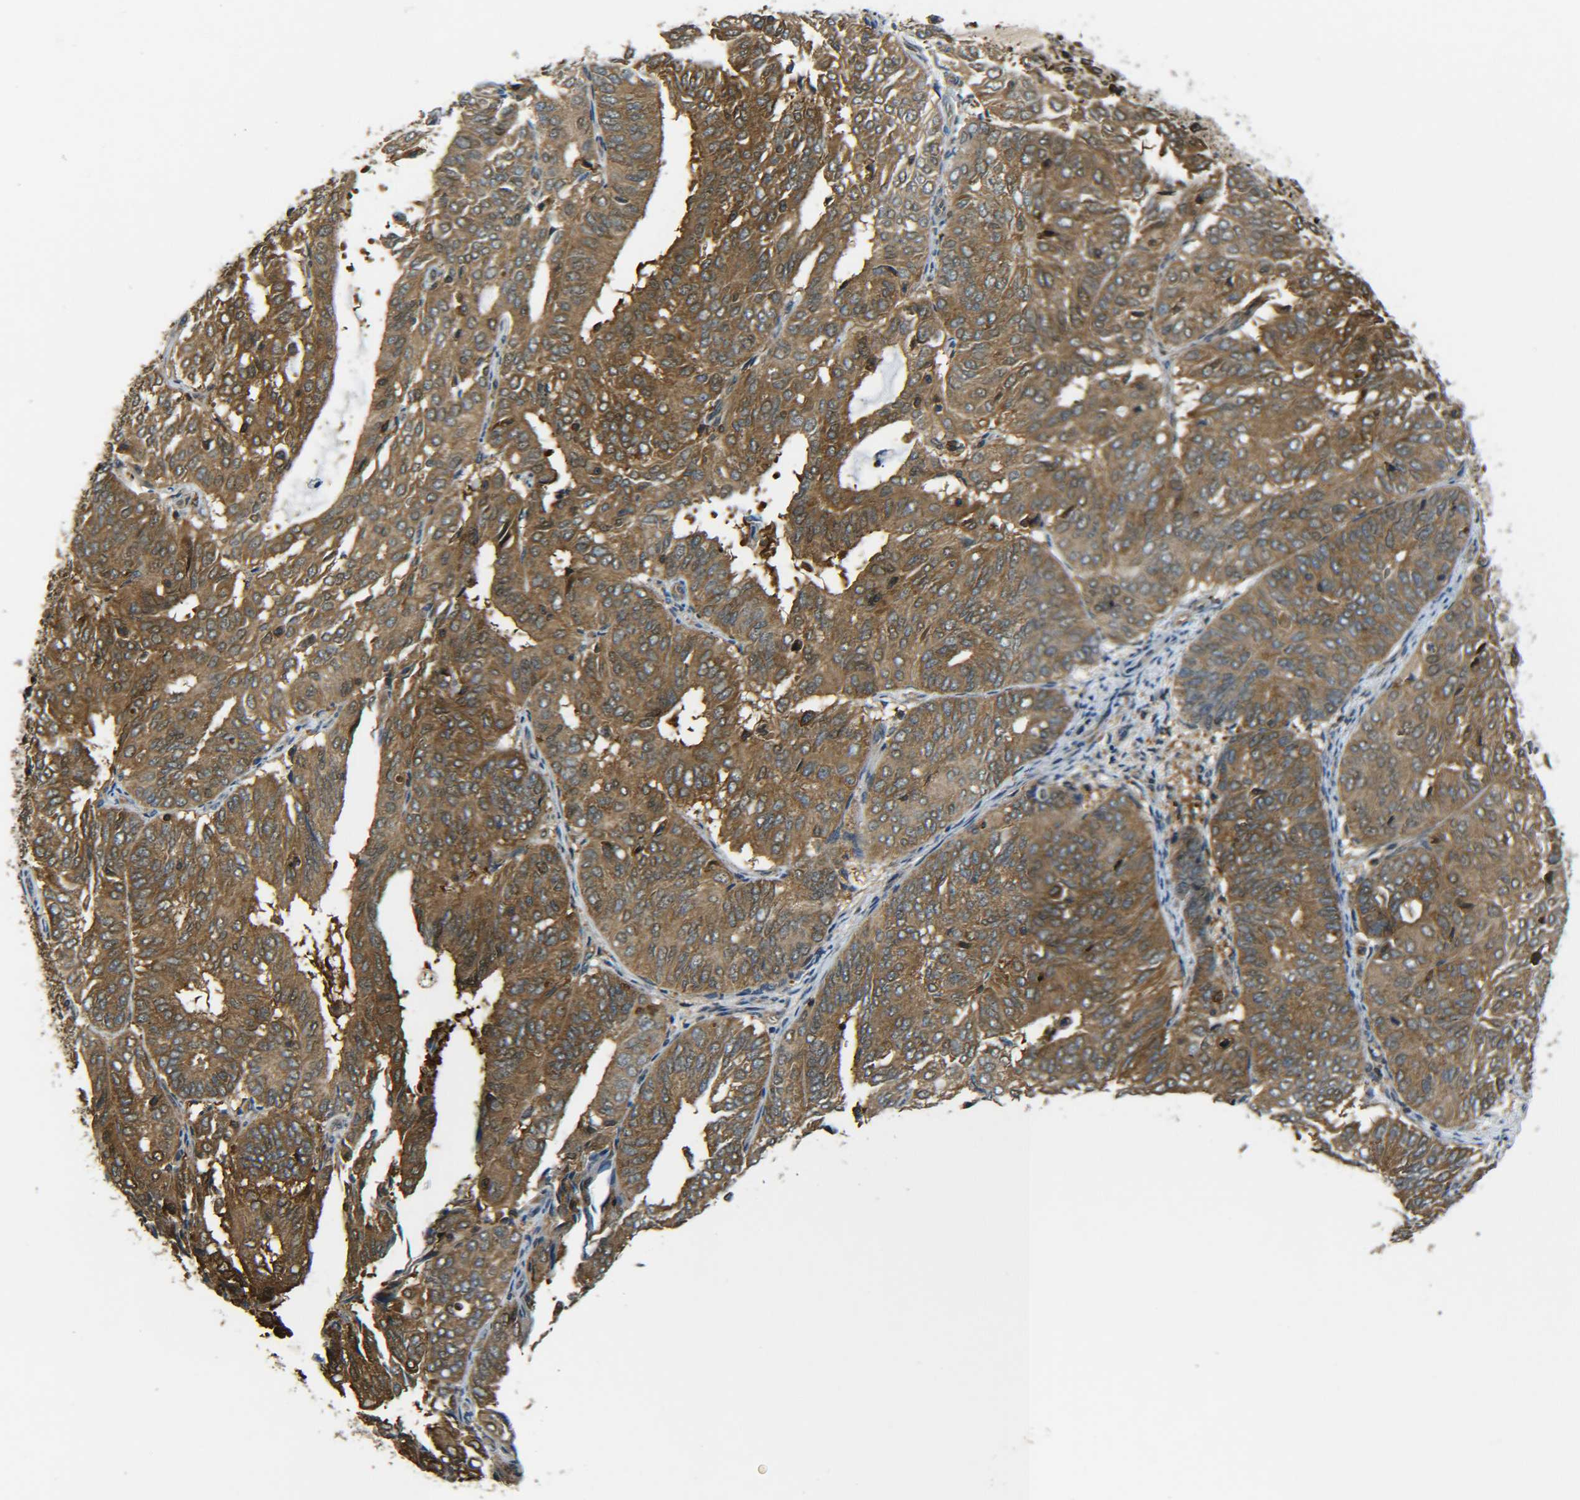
{"staining": {"intensity": "moderate", "quantity": ">75%", "location": "cytoplasmic/membranous"}, "tissue": "endometrial cancer", "cell_type": "Tumor cells", "image_type": "cancer", "snomed": [{"axis": "morphology", "description": "Adenocarcinoma, NOS"}, {"axis": "topography", "description": "Uterus"}], "caption": "Immunohistochemistry (IHC) micrograph of endometrial adenocarcinoma stained for a protein (brown), which displays medium levels of moderate cytoplasmic/membranous positivity in approximately >75% of tumor cells.", "gene": "PREB", "patient": {"sex": "female", "age": 60}}